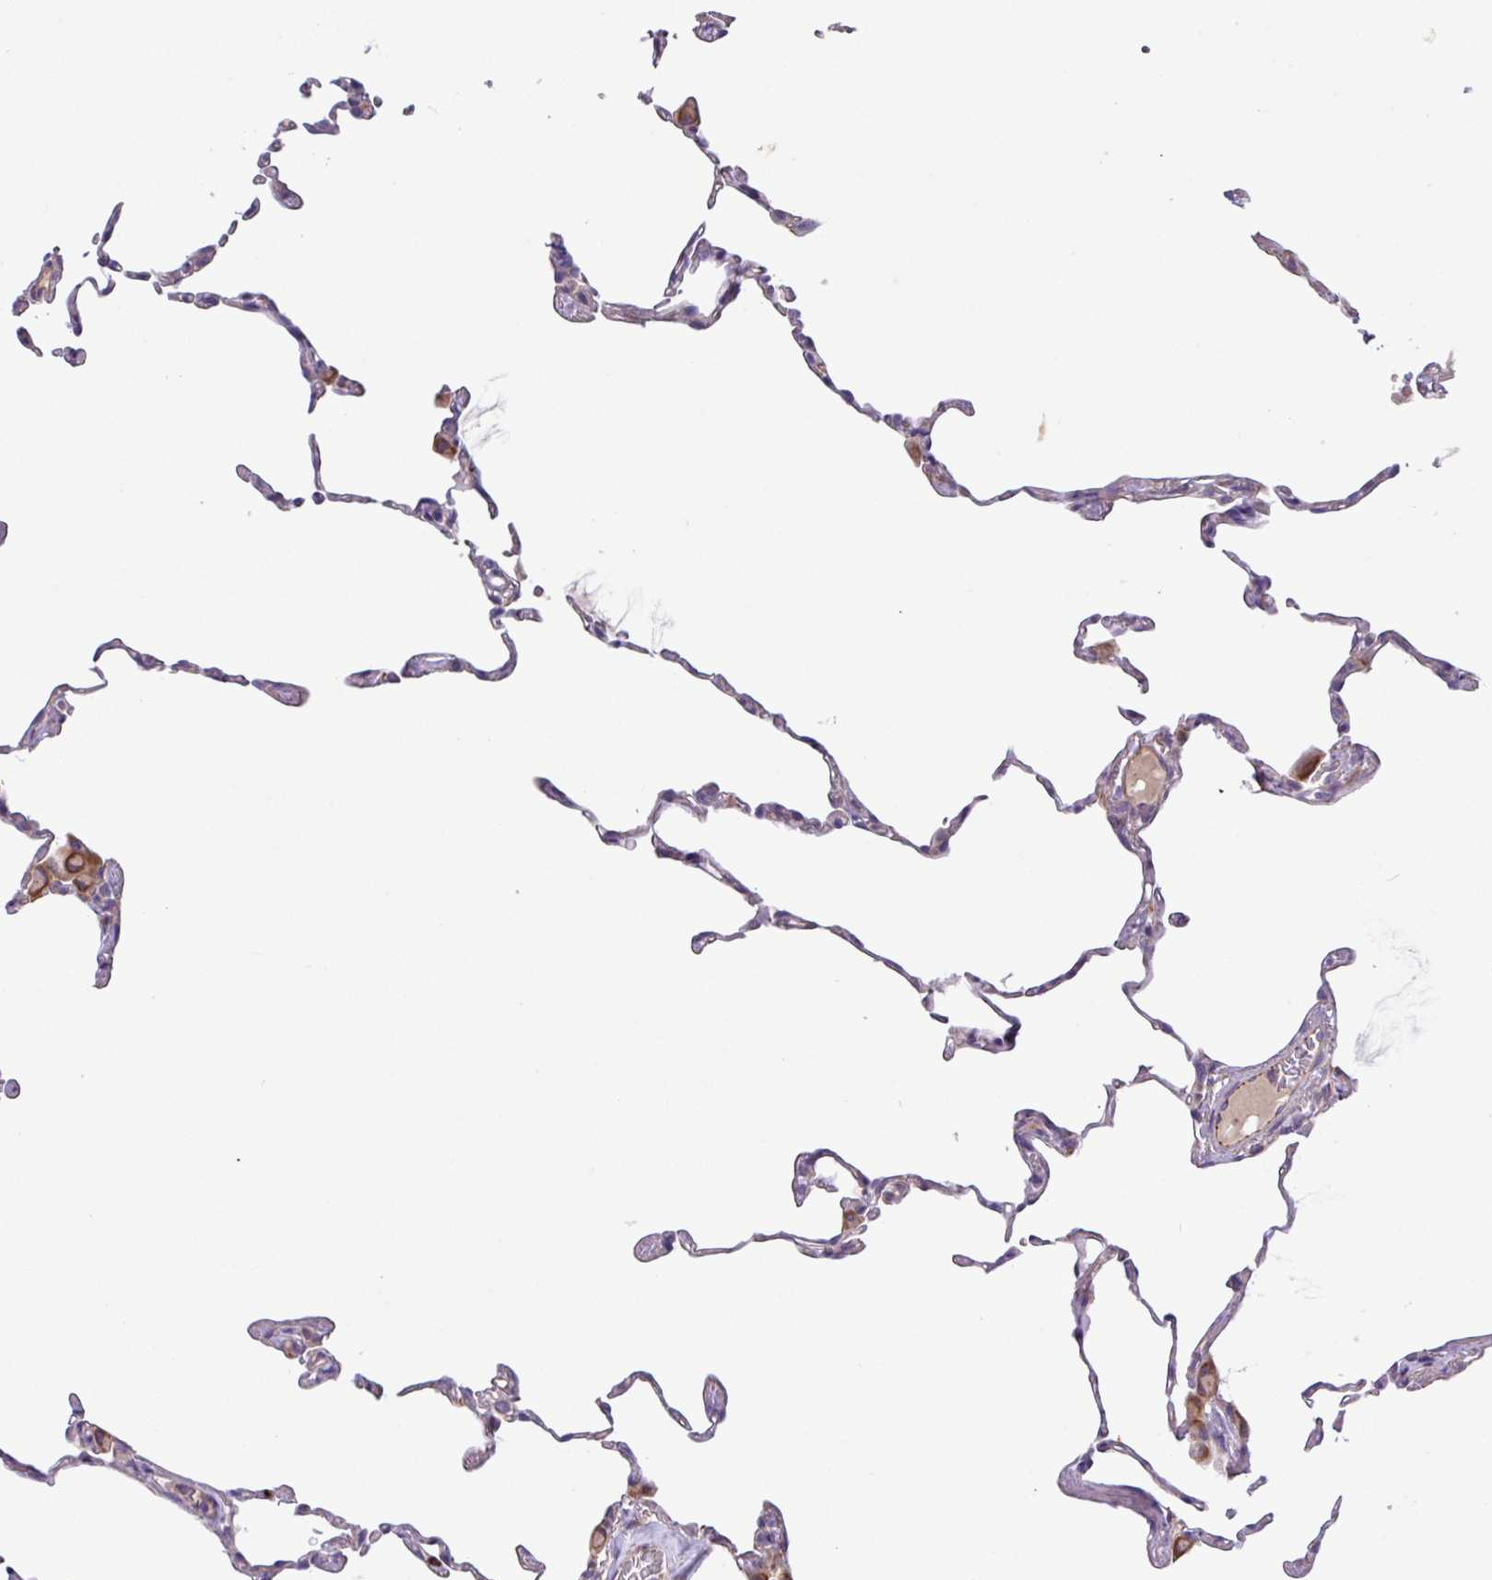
{"staining": {"intensity": "weak", "quantity": "<25%", "location": "cytoplasmic/membranous"}, "tissue": "lung", "cell_type": "Alveolar cells", "image_type": "normal", "snomed": [{"axis": "morphology", "description": "Normal tissue, NOS"}, {"axis": "topography", "description": "Lung"}], "caption": "The immunohistochemistry image has no significant positivity in alveolar cells of lung.", "gene": "MRM2", "patient": {"sex": "female", "age": 57}}